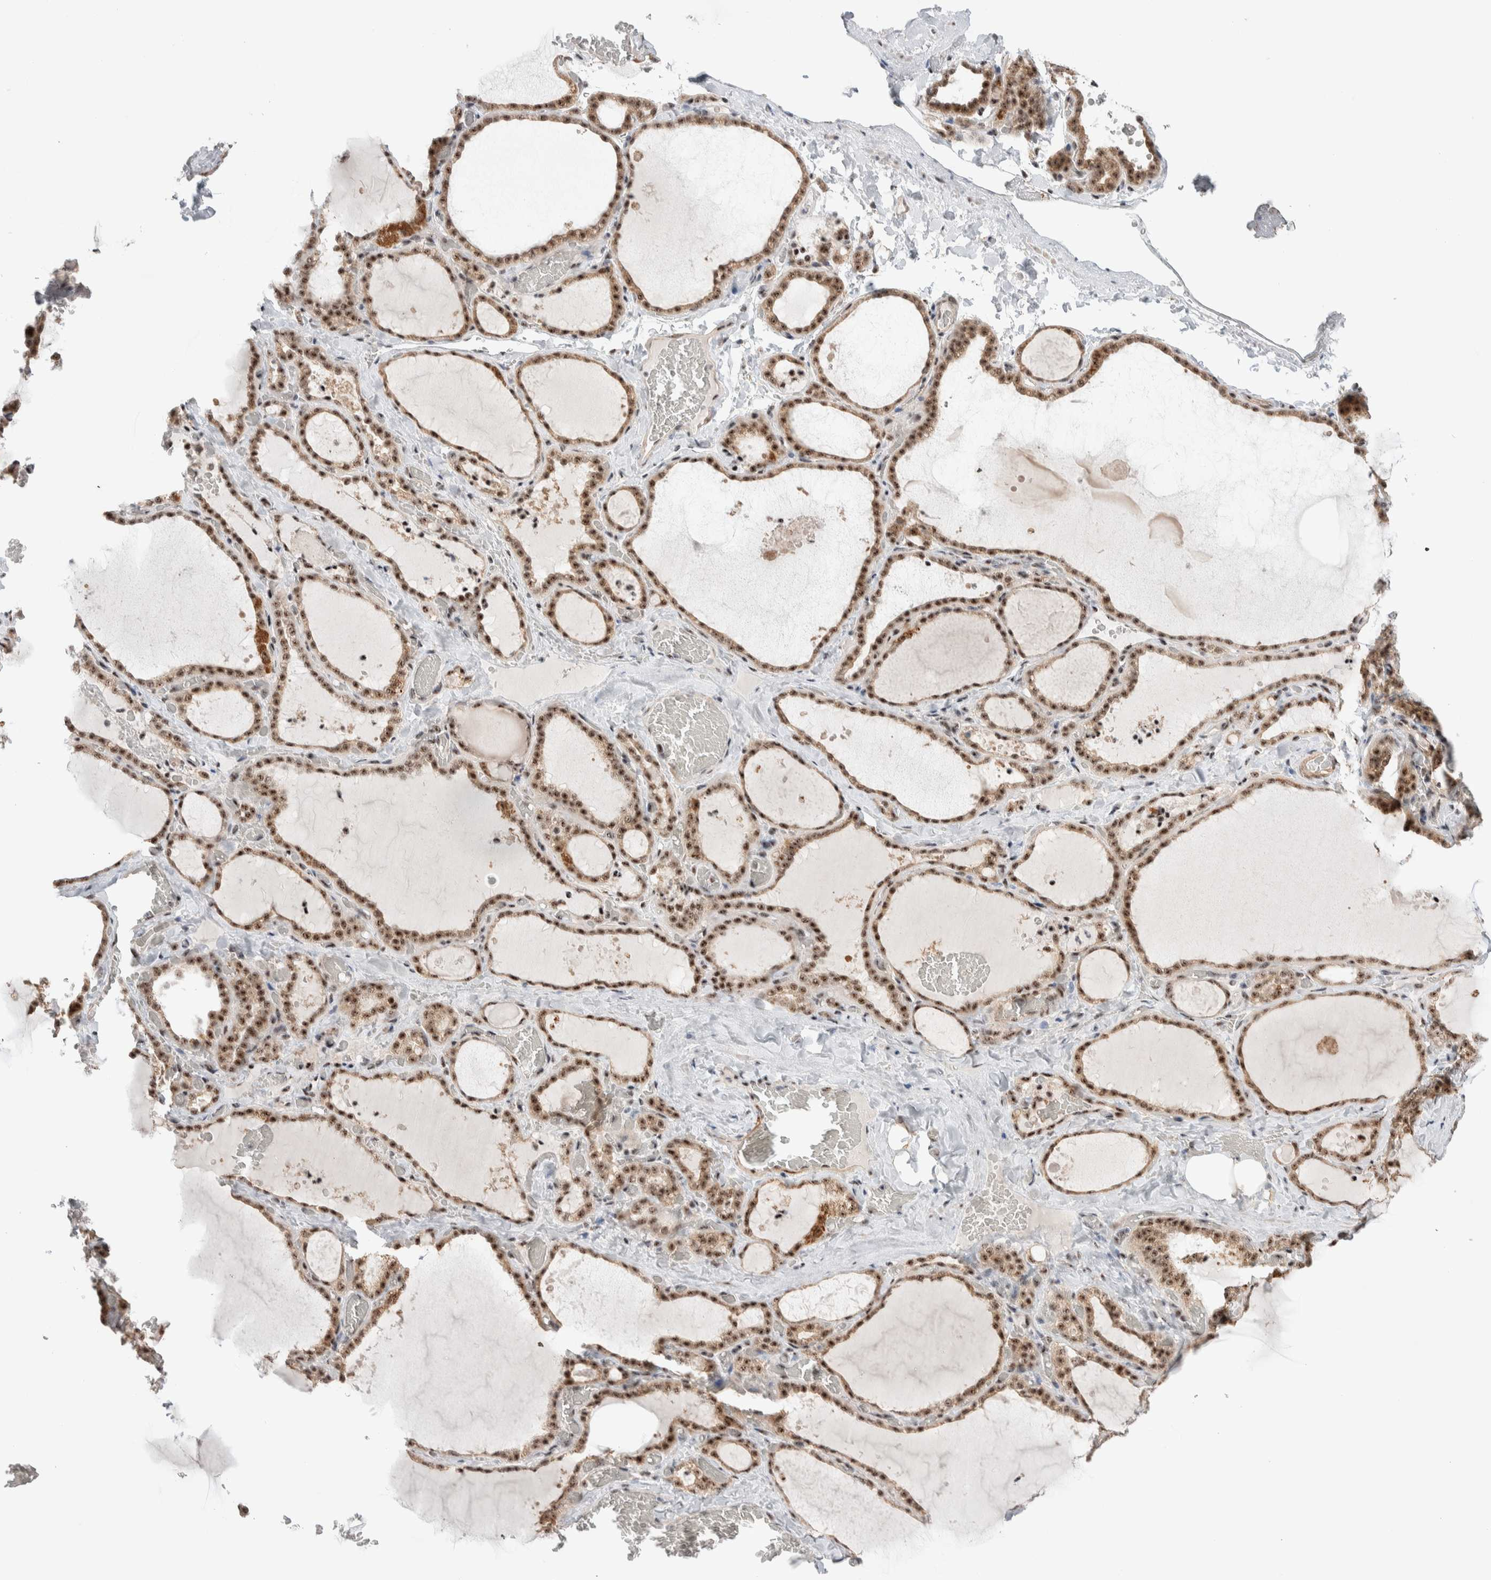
{"staining": {"intensity": "moderate", "quantity": ">75%", "location": "cytoplasmic/membranous,nuclear"}, "tissue": "thyroid gland", "cell_type": "Glandular cells", "image_type": "normal", "snomed": [{"axis": "morphology", "description": "Normal tissue, NOS"}, {"axis": "topography", "description": "Thyroid gland"}], "caption": "Protein staining of benign thyroid gland reveals moderate cytoplasmic/membranous,nuclear staining in about >75% of glandular cells.", "gene": "ZNF695", "patient": {"sex": "female", "age": 22}}